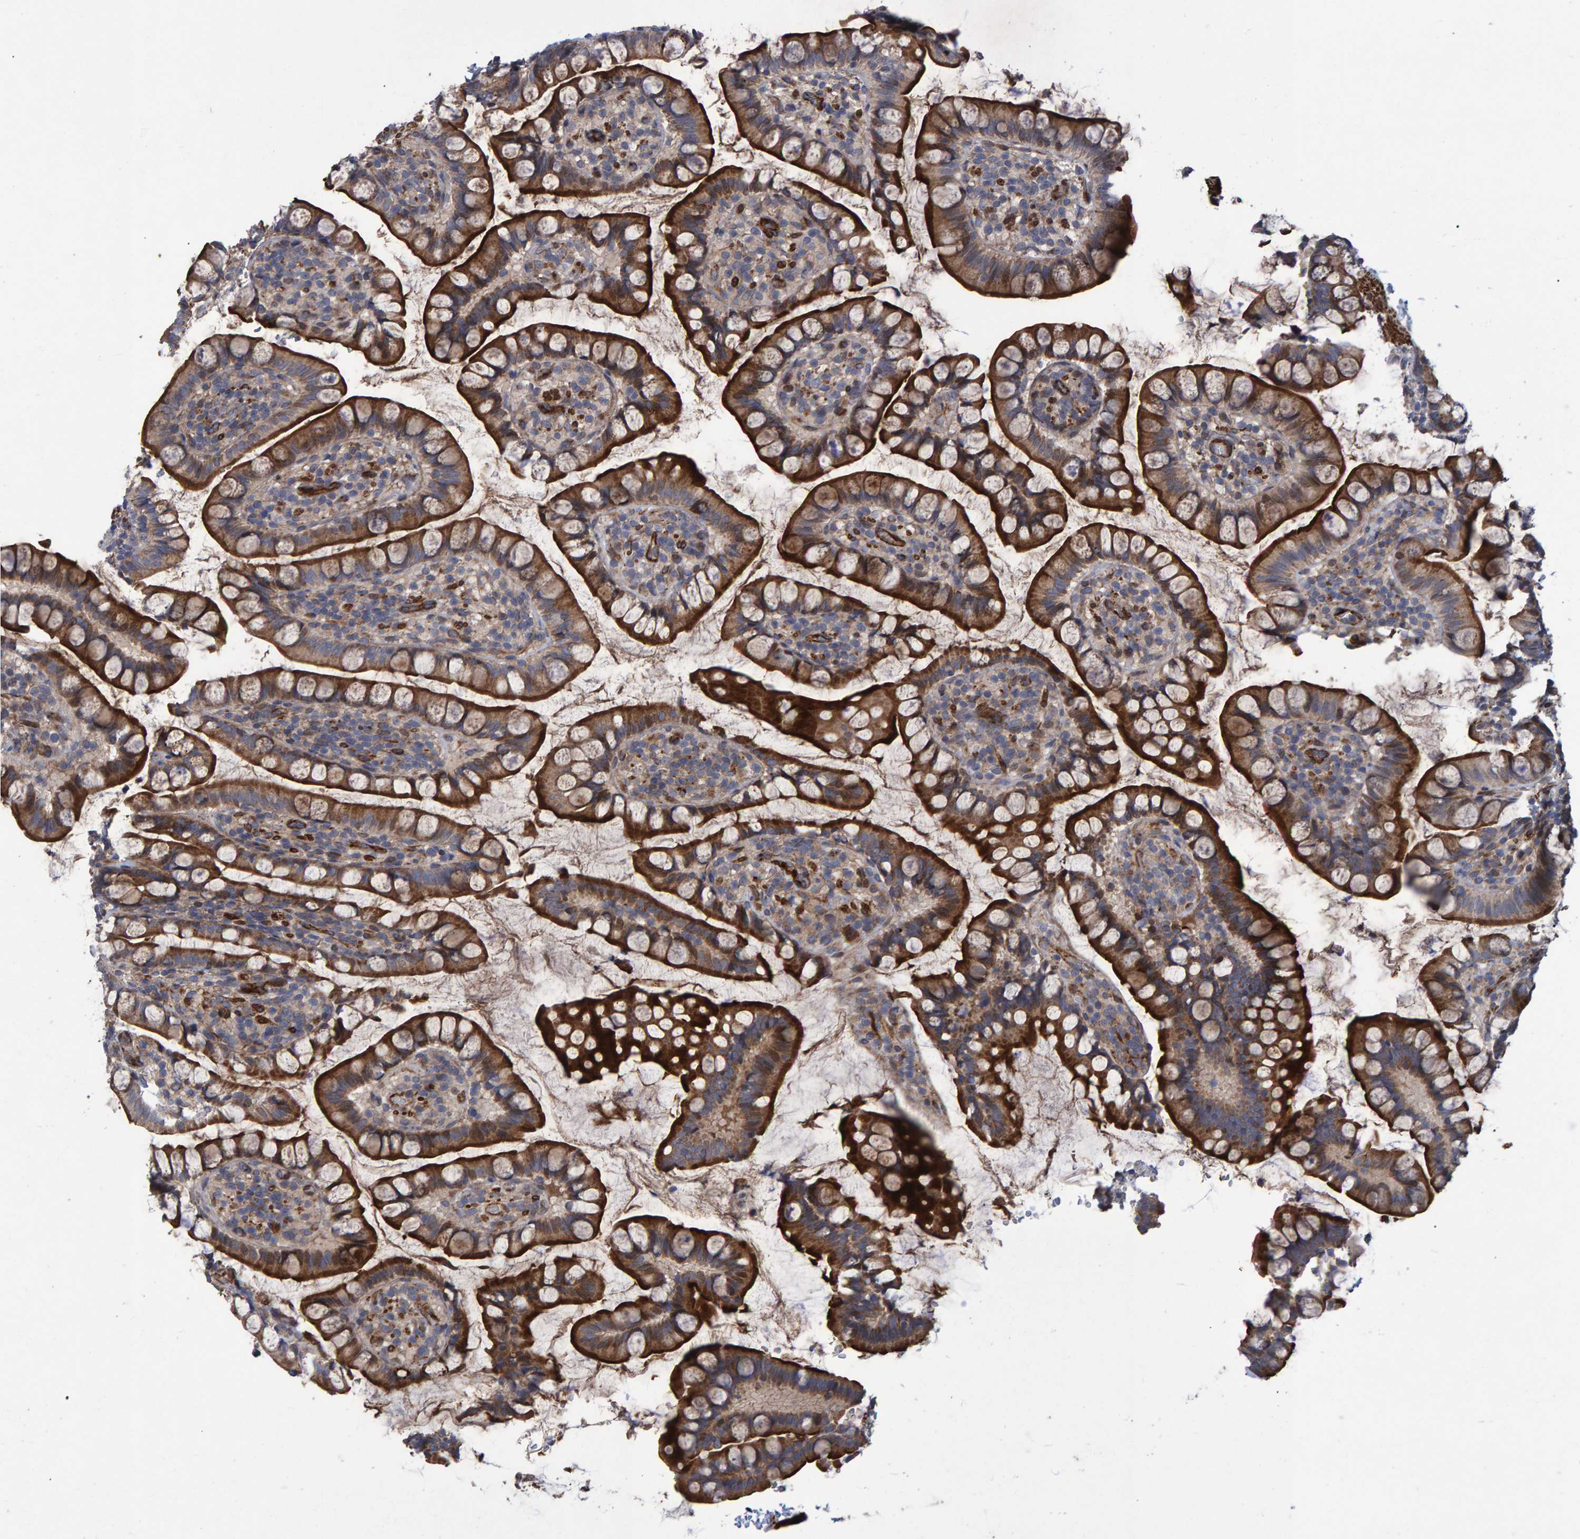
{"staining": {"intensity": "strong", "quantity": ">75%", "location": "cytoplasmic/membranous"}, "tissue": "small intestine", "cell_type": "Glandular cells", "image_type": "normal", "snomed": [{"axis": "morphology", "description": "Normal tissue, NOS"}, {"axis": "topography", "description": "Smooth muscle"}, {"axis": "topography", "description": "Small intestine"}], "caption": "A high-resolution photomicrograph shows immunohistochemistry (IHC) staining of benign small intestine, which demonstrates strong cytoplasmic/membranous staining in approximately >75% of glandular cells.", "gene": "SLIT2", "patient": {"sex": "female", "age": 84}}